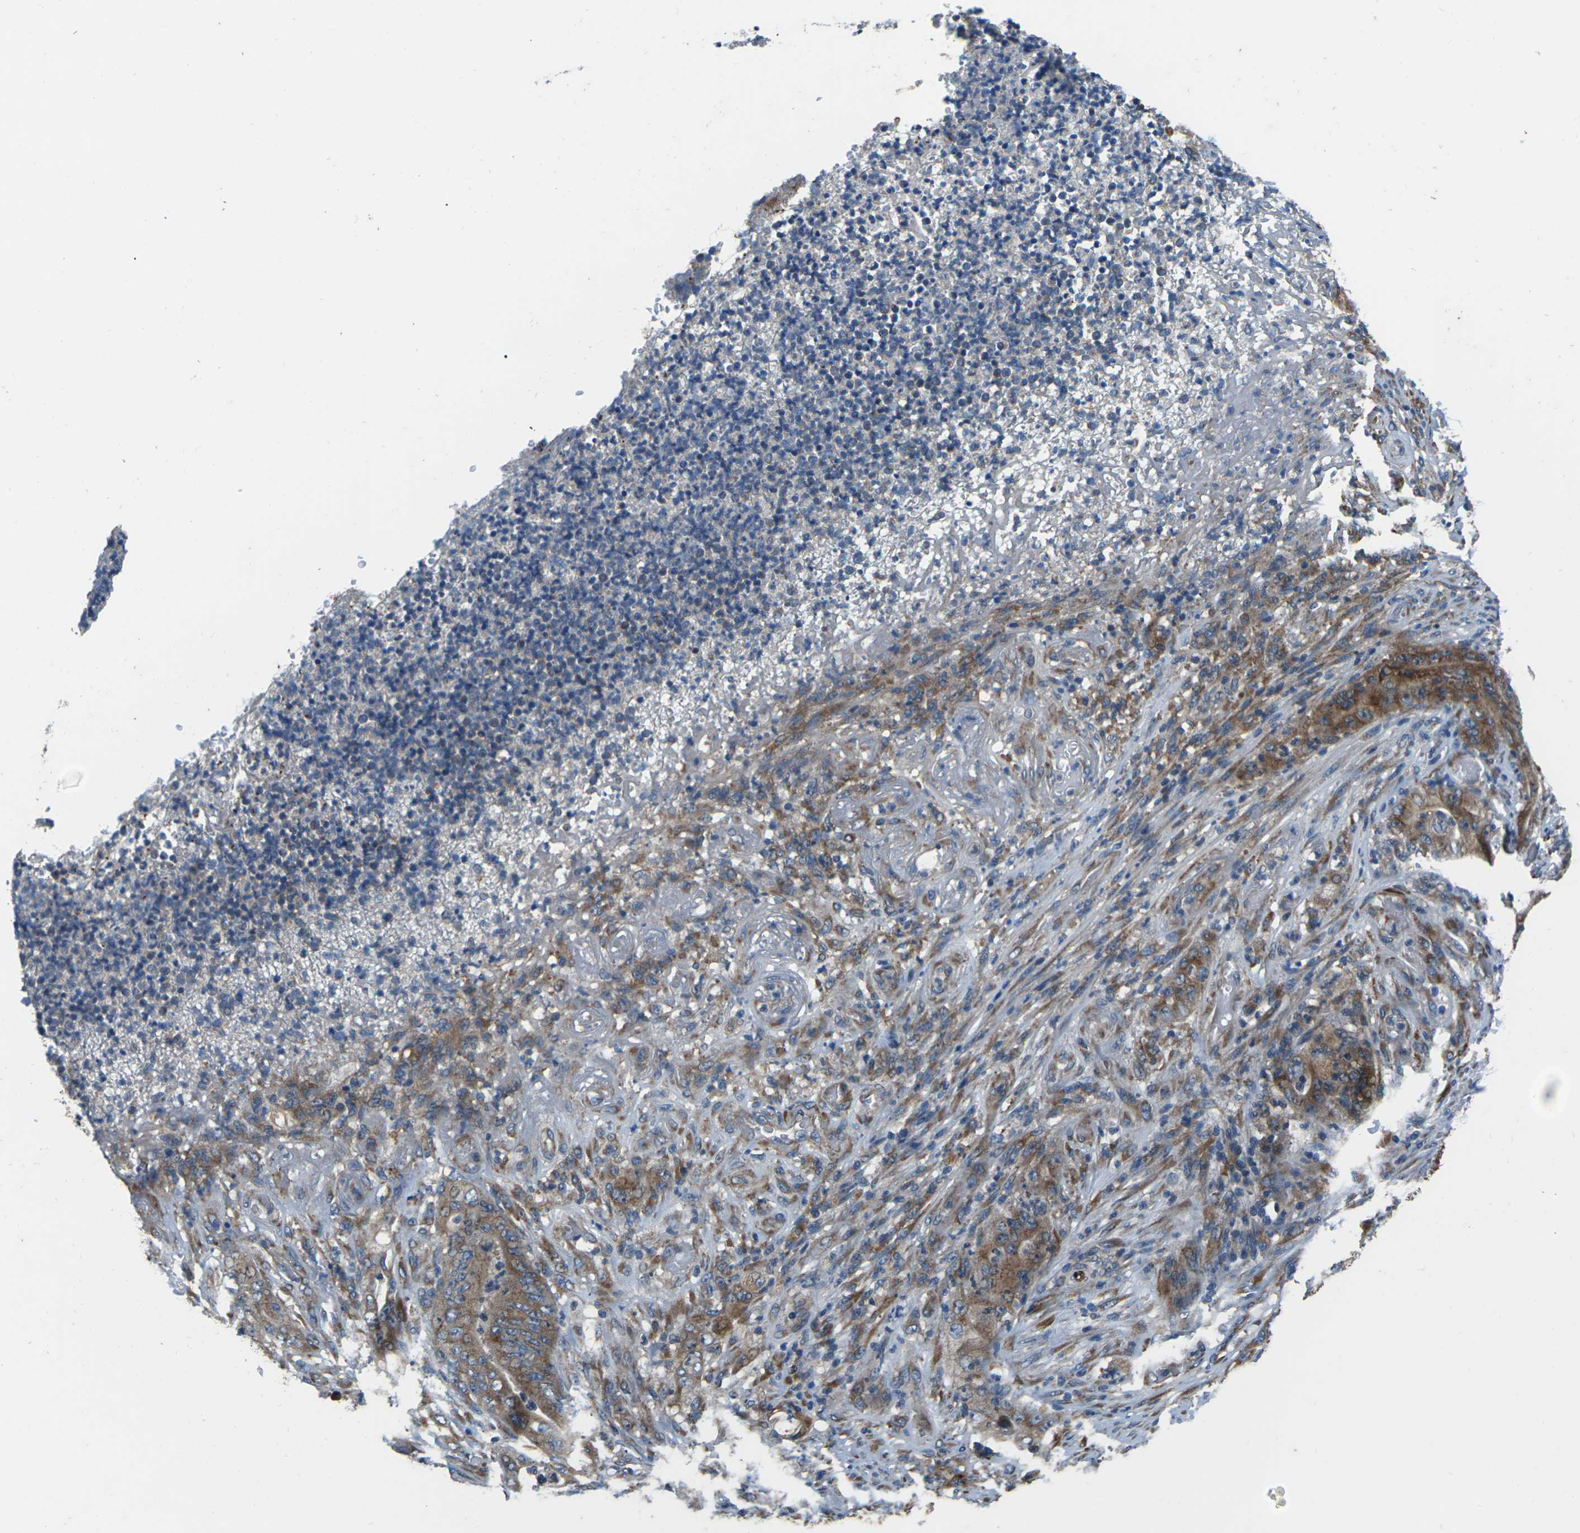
{"staining": {"intensity": "moderate", "quantity": ">75%", "location": "cytoplasmic/membranous"}, "tissue": "stomach cancer", "cell_type": "Tumor cells", "image_type": "cancer", "snomed": [{"axis": "morphology", "description": "Adenocarcinoma, NOS"}, {"axis": "topography", "description": "Stomach"}], "caption": "IHC histopathology image of neoplastic tissue: human adenocarcinoma (stomach) stained using immunohistochemistry (IHC) reveals medium levels of moderate protein expression localized specifically in the cytoplasmic/membranous of tumor cells, appearing as a cytoplasmic/membranous brown color.", "gene": "GABRP", "patient": {"sex": "female", "age": 73}}